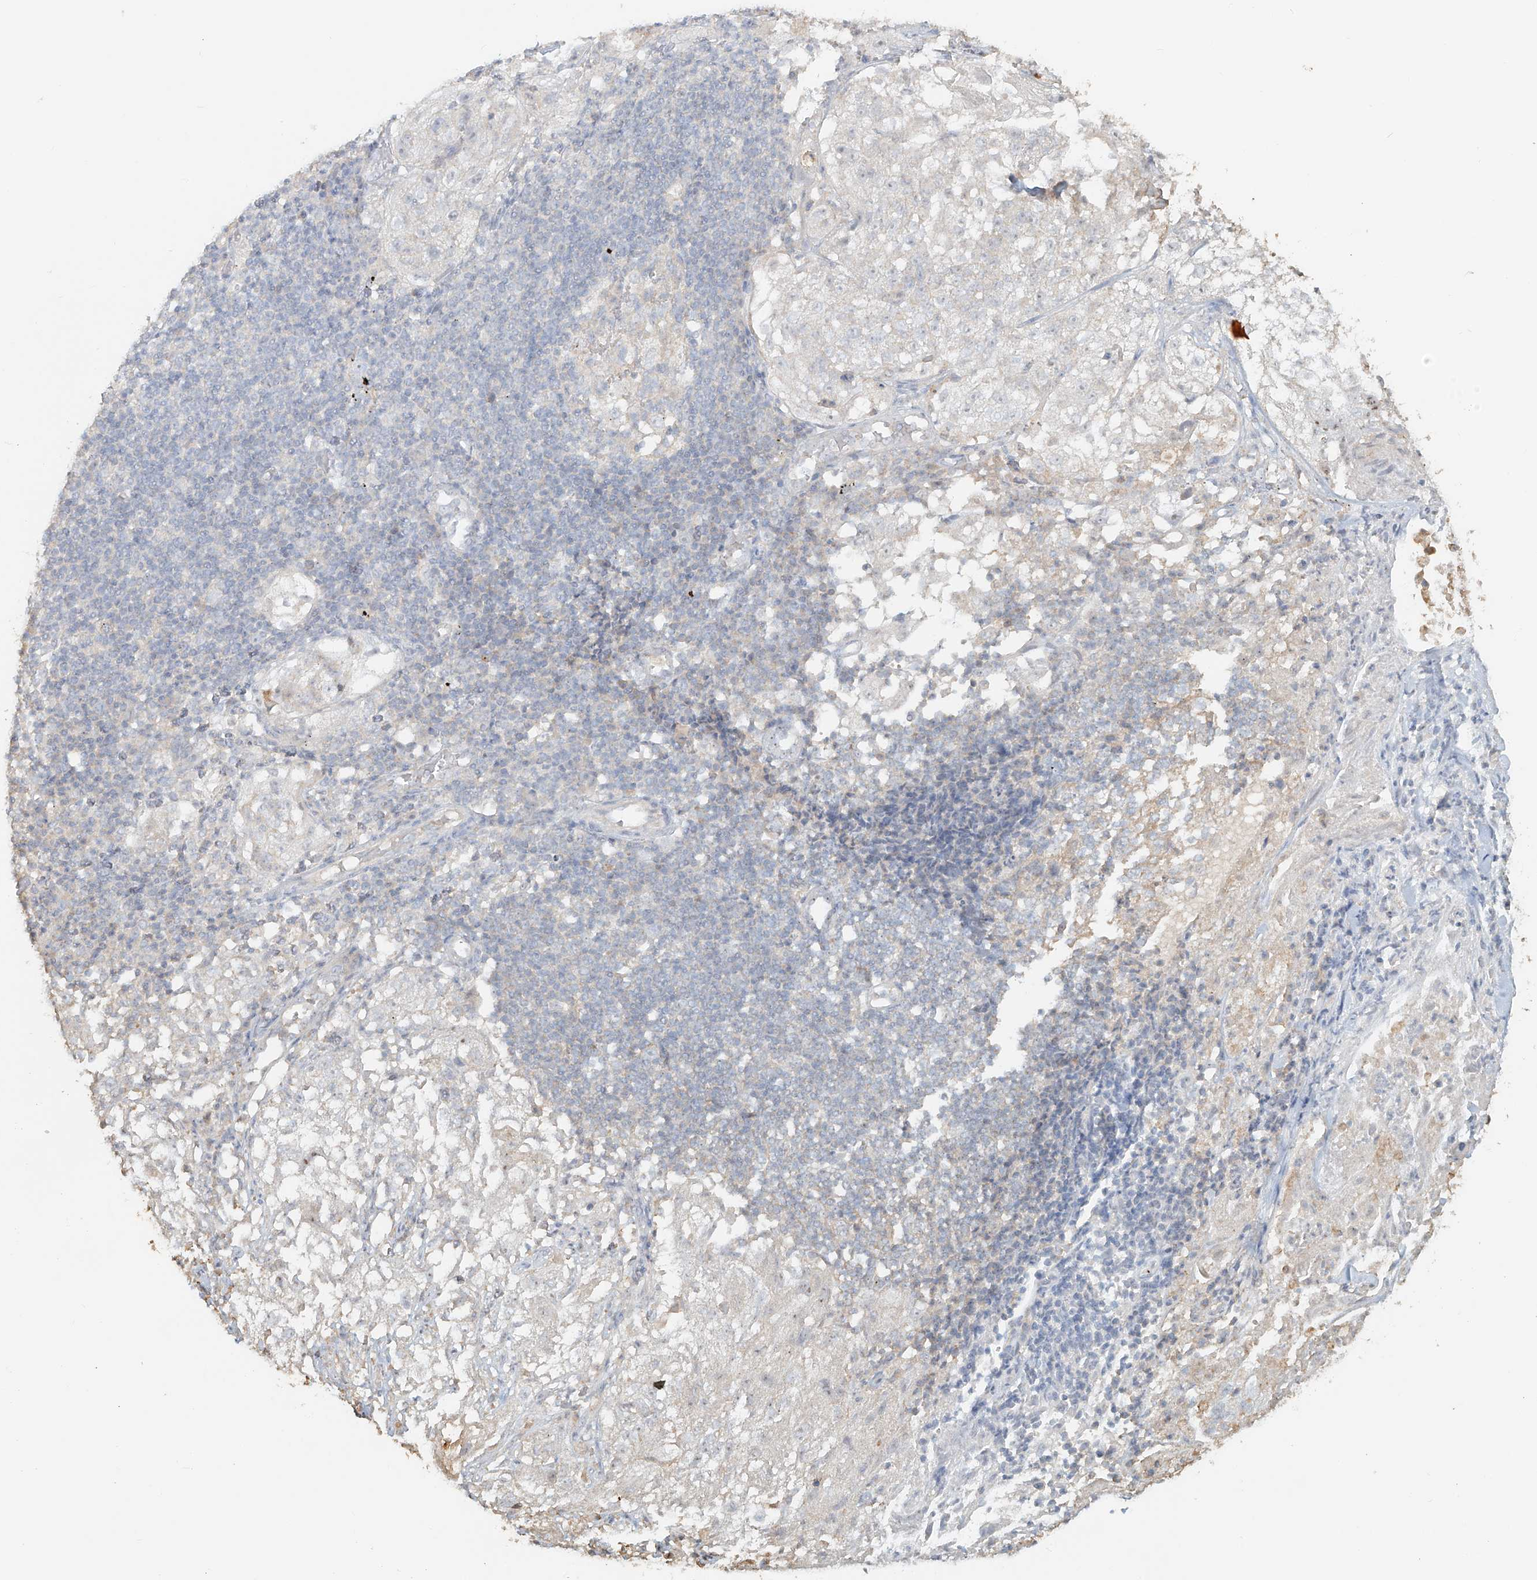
{"staining": {"intensity": "negative", "quantity": "none", "location": "none"}, "tissue": "lung cancer", "cell_type": "Tumor cells", "image_type": "cancer", "snomed": [{"axis": "morphology", "description": "Inflammation, NOS"}, {"axis": "morphology", "description": "Squamous cell carcinoma, NOS"}, {"axis": "topography", "description": "Lymph node"}, {"axis": "topography", "description": "Soft tissue"}, {"axis": "topography", "description": "Lung"}], "caption": "Tumor cells are negative for protein expression in human lung squamous cell carcinoma. The staining was performed using DAB (3,3'-diaminobenzidine) to visualize the protein expression in brown, while the nuclei were stained in blue with hematoxylin (Magnification: 20x).", "gene": "NPHS1", "patient": {"sex": "male", "age": 66}}